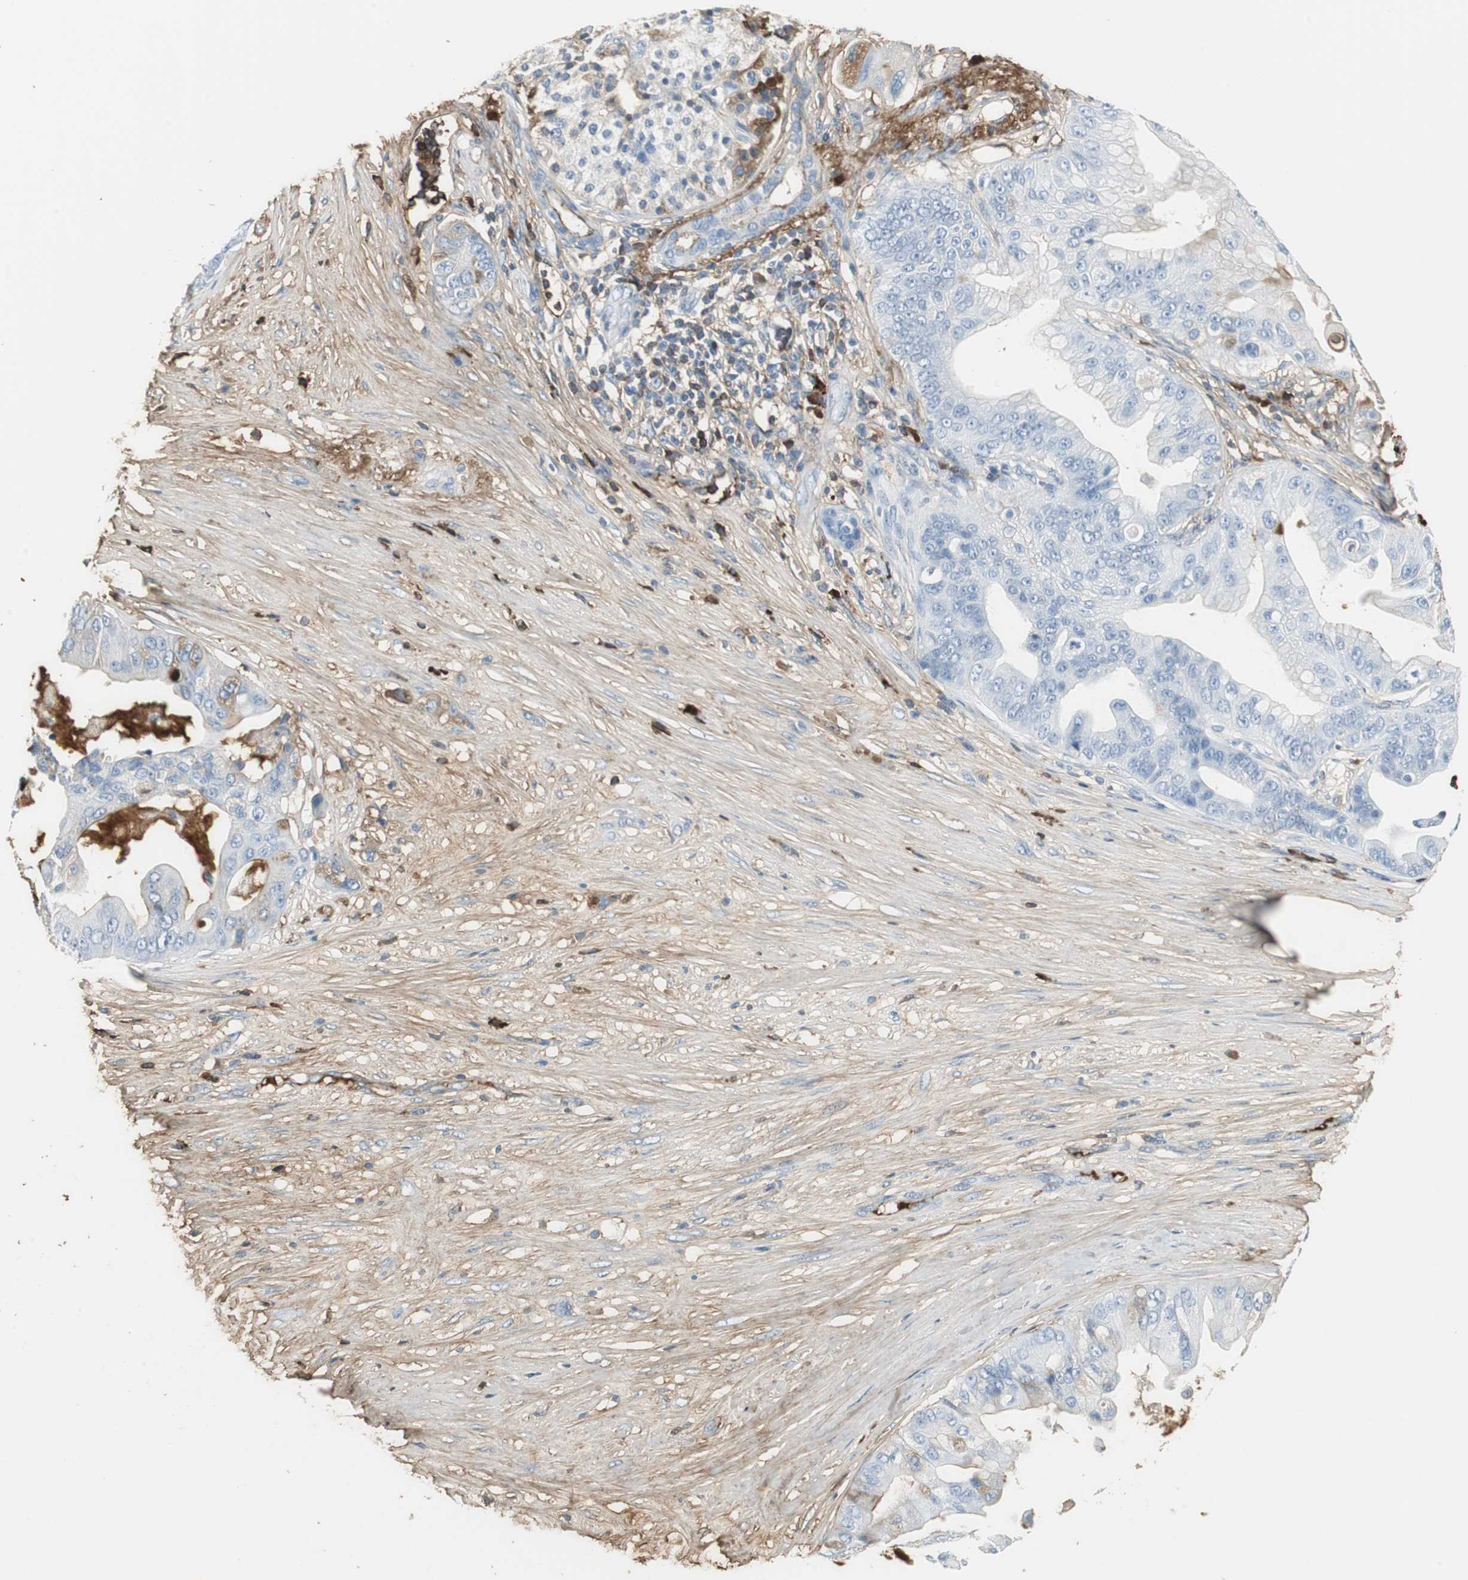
{"staining": {"intensity": "negative", "quantity": "none", "location": "none"}, "tissue": "pancreatic cancer", "cell_type": "Tumor cells", "image_type": "cancer", "snomed": [{"axis": "morphology", "description": "Adenocarcinoma, NOS"}, {"axis": "topography", "description": "Pancreas"}], "caption": "Immunohistochemical staining of human pancreatic cancer (adenocarcinoma) exhibits no significant staining in tumor cells.", "gene": "IGHA1", "patient": {"sex": "female", "age": 75}}